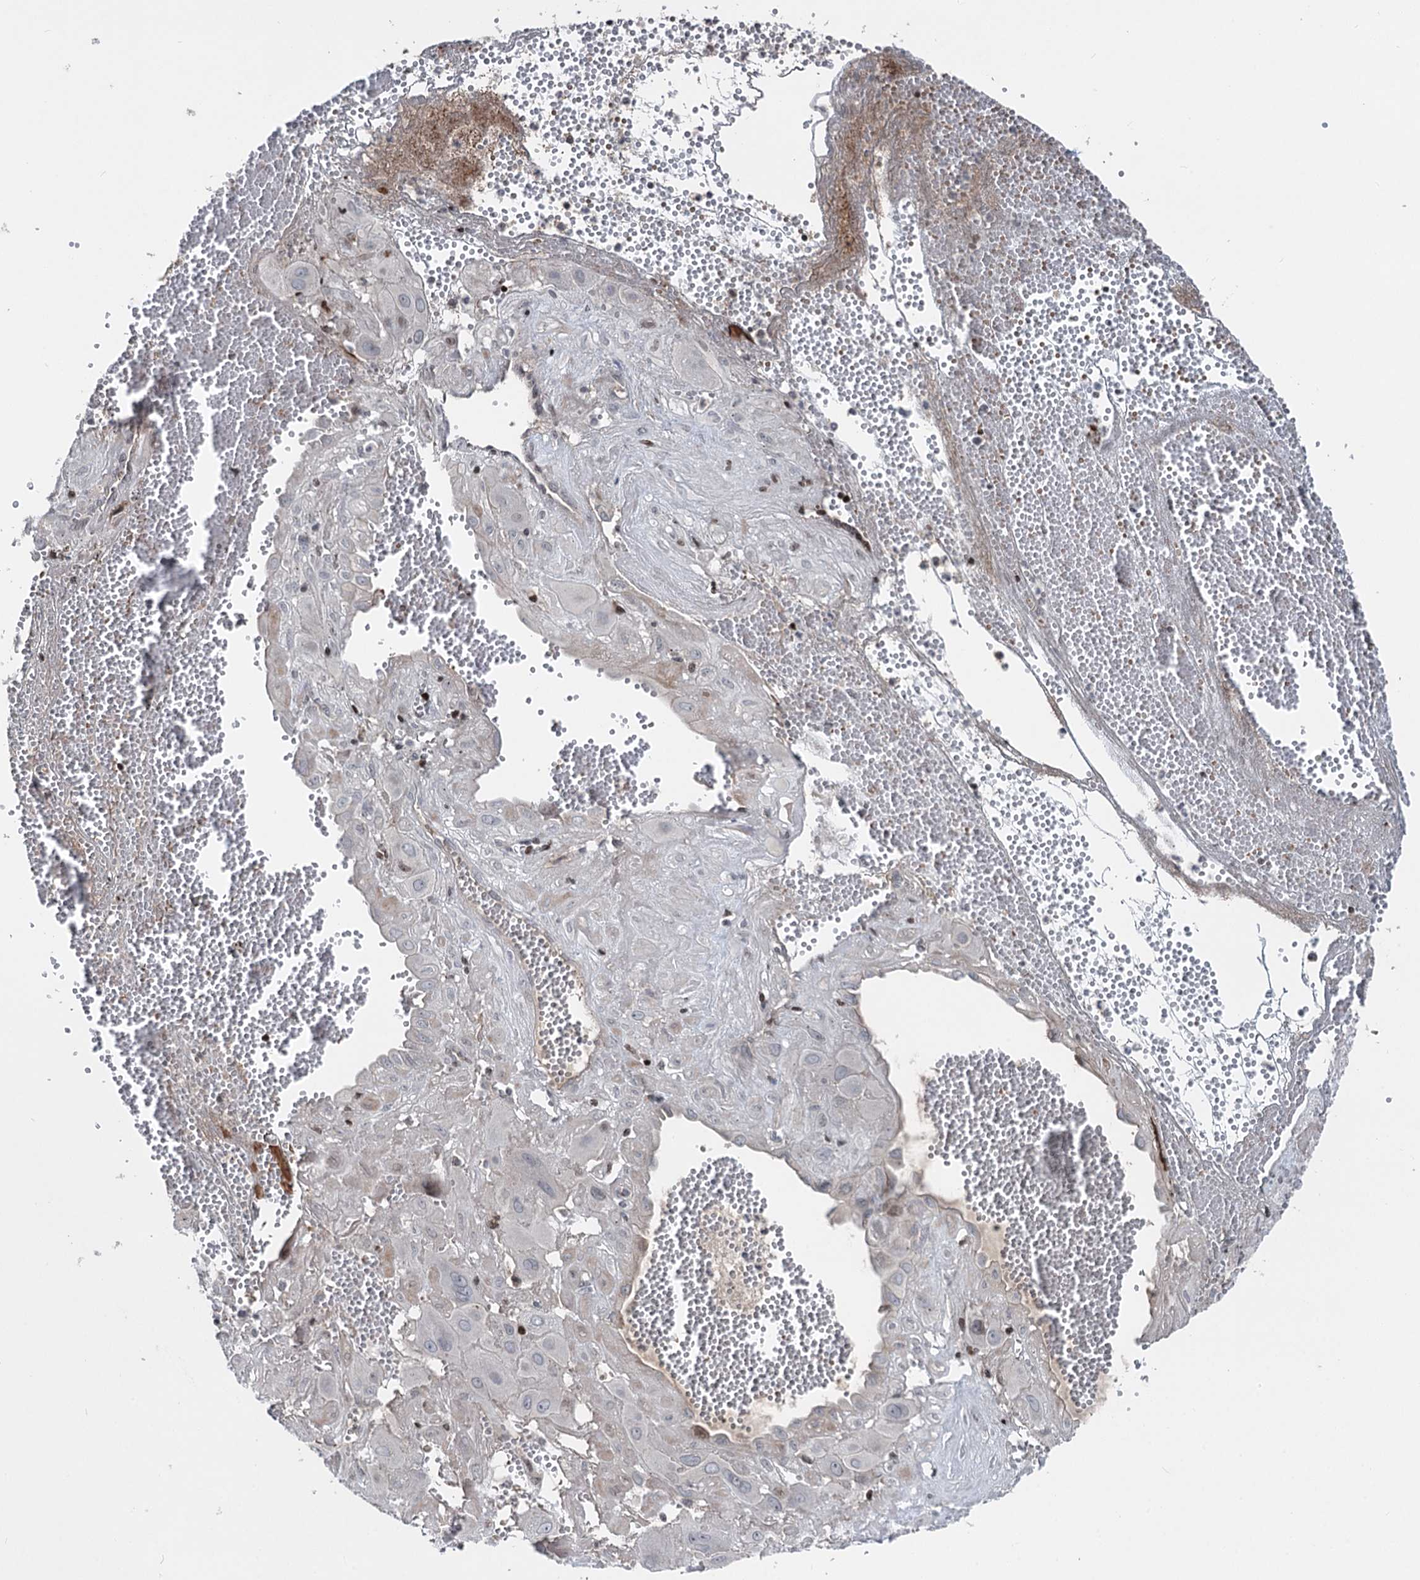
{"staining": {"intensity": "negative", "quantity": "none", "location": "none"}, "tissue": "cervical cancer", "cell_type": "Tumor cells", "image_type": "cancer", "snomed": [{"axis": "morphology", "description": "Squamous cell carcinoma, NOS"}, {"axis": "topography", "description": "Cervix"}], "caption": "Tumor cells show no significant positivity in cervical squamous cell carcinoma.", "gene": "ITFG2", "patient": {"sex": "female", "age": 34}}